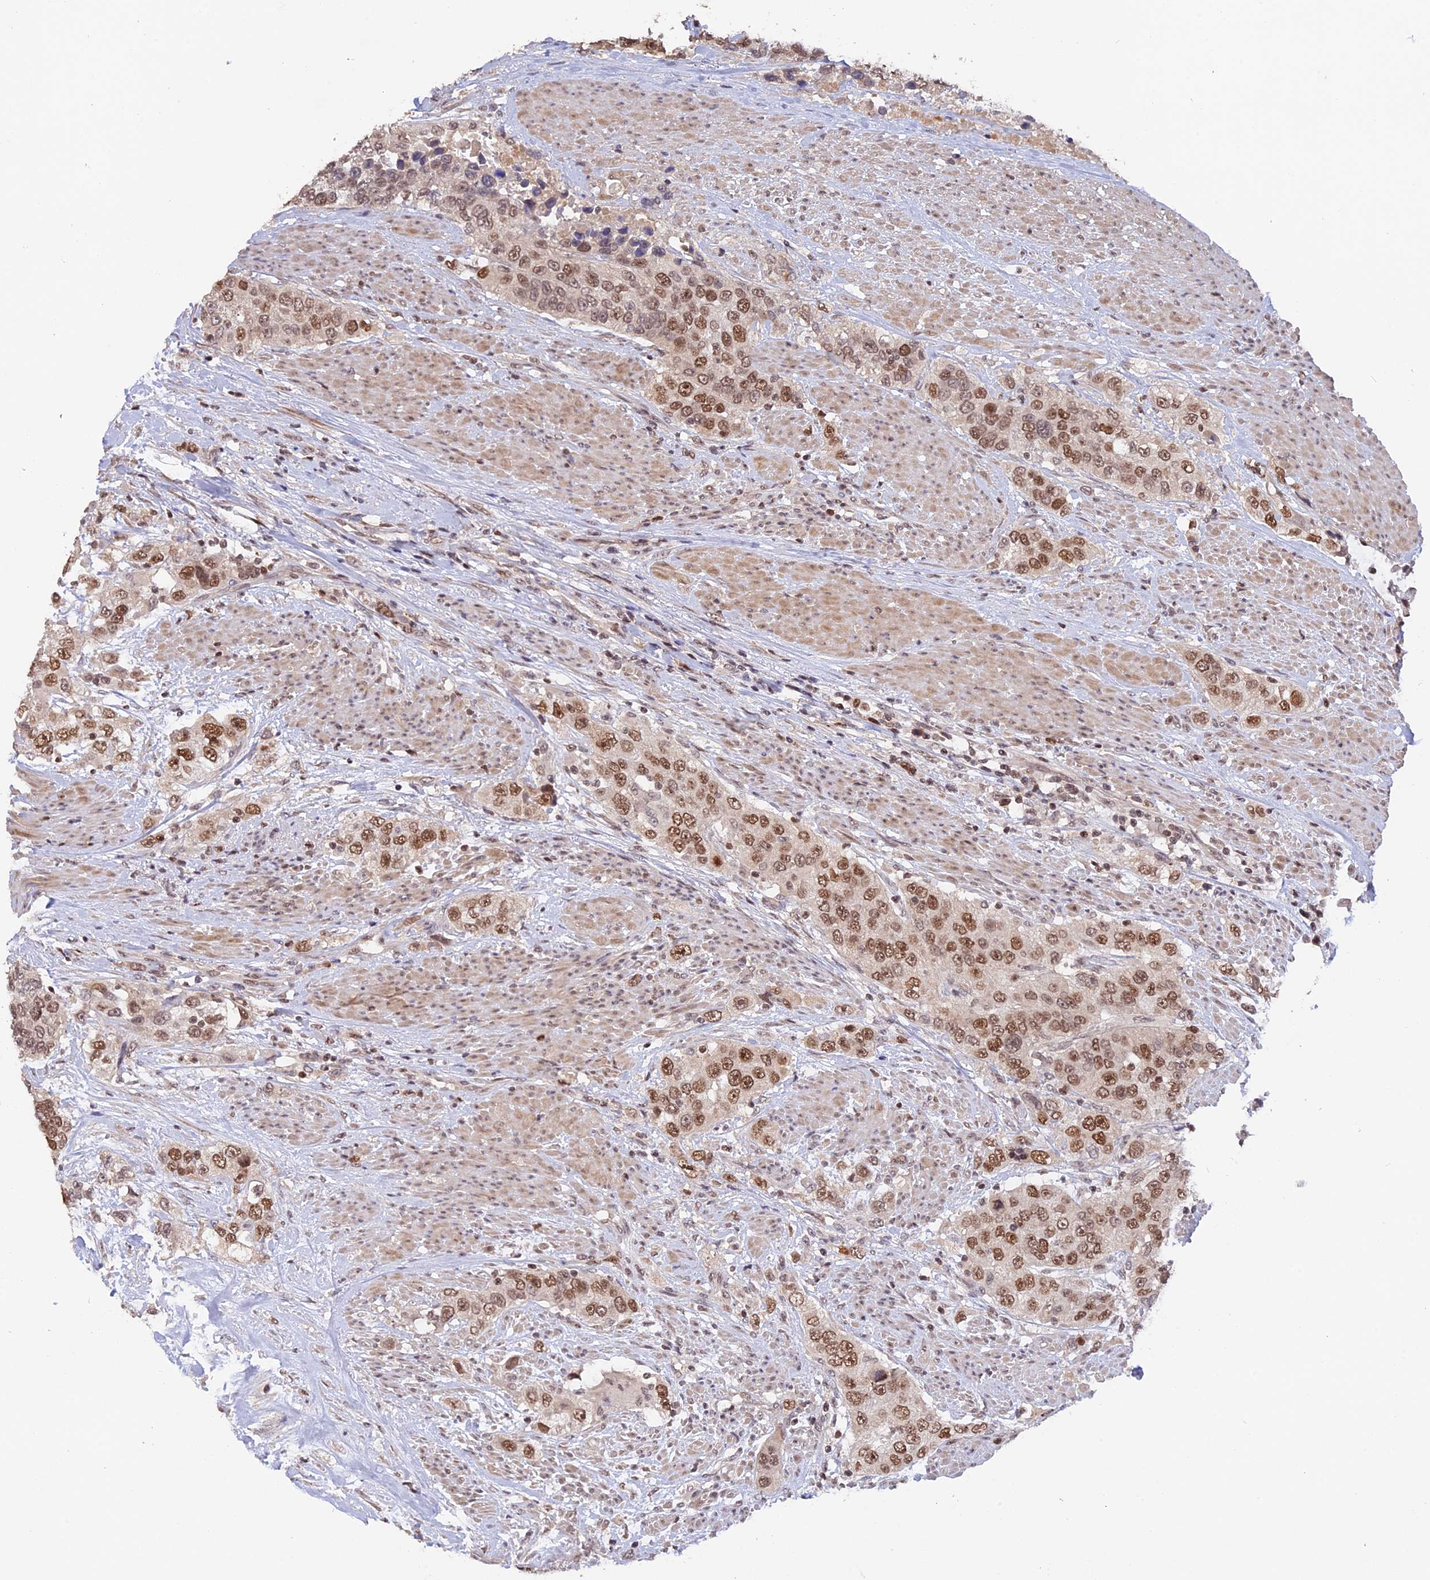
{"staining": {"intensity": "moderate", "quantity": ">75%", "location": "nuclear"}, "tissue": "urothelial cancer", "cell_type": "Tumor cells", "image_type": "cancer", "snomed": [{"axis": "morphology", "description": "Urothelial carcinoma, High grade"}, {"axis": "topography", "description": "Urinary bladder"}], "caption": "This micrograph exhibits immunohistochemistry staining of human urothelial cancer, with medium moderate nuclear positivity in about >75% of tumor cells.", "gene": "RFC5", "patient": {"sex": "female", "age": 80}}